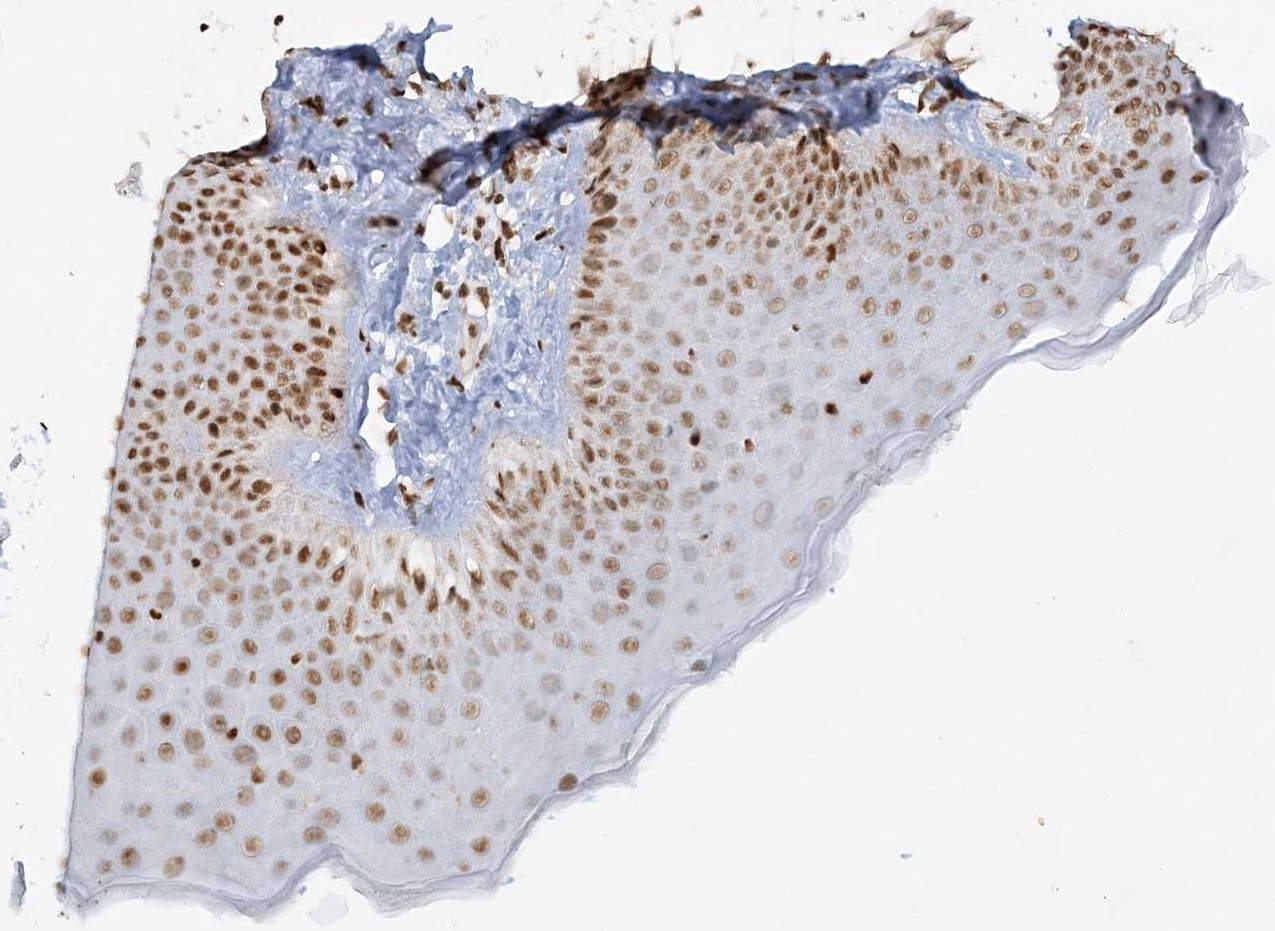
{"staining": {"intensity": "strong", "quantity": ">75%", "location": "nuclear"}, "tissue": "skin", "cell_type": "Fibroblasts", "image_type": "normal", "snomed": [{"axis": "morphology", "description": "Normal tissue, NOS"}, {"axis": "topography", "description": "Skin"}], "caption": "Fibroblasts reveal strong nuclear positivity in about >75% of cells in benign skin. (Brightfield microscopy of DAB IHC at high magnification).", "gene": "DELE1", "patient": {"sex": "male", "age": 52}}